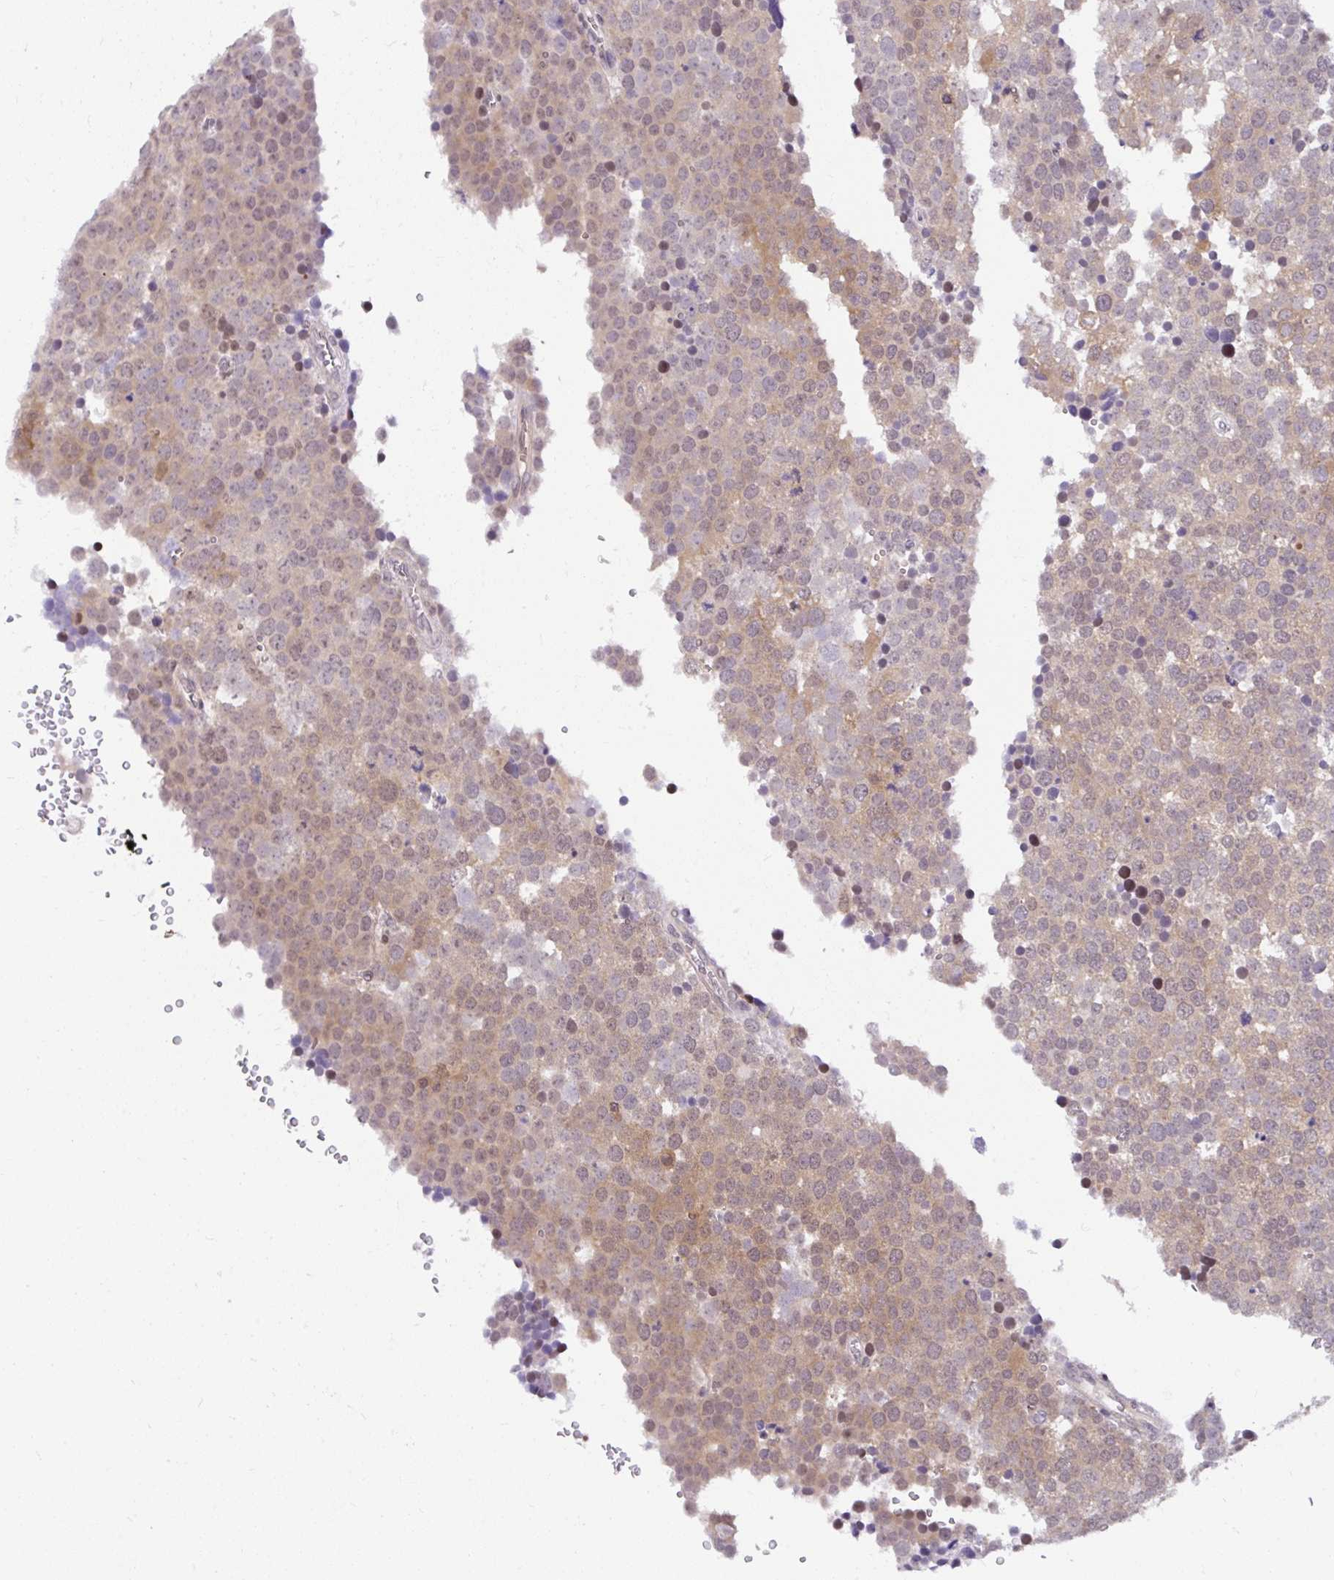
{"staining": {"intensity": "moderate", "quantity": "25%-75%", "location": "cytoplasmic/membranous"}, "tissue": "testis cancer", "cell_type": "Tumor cells", "image_type": "cancer", "snomed": [{"axis": "morphology", "description": "Seminoma, NOS"}, {"axis": "topography", "description": "Testis"}], "caption": "The histopathology image reveals a brown stain indicating the presence of a protein in the cytoplasmic/membranous of tumor cells in testis seminoma.", "gene": "PIN4", "patient": {"sex": "male", "age": 71}}